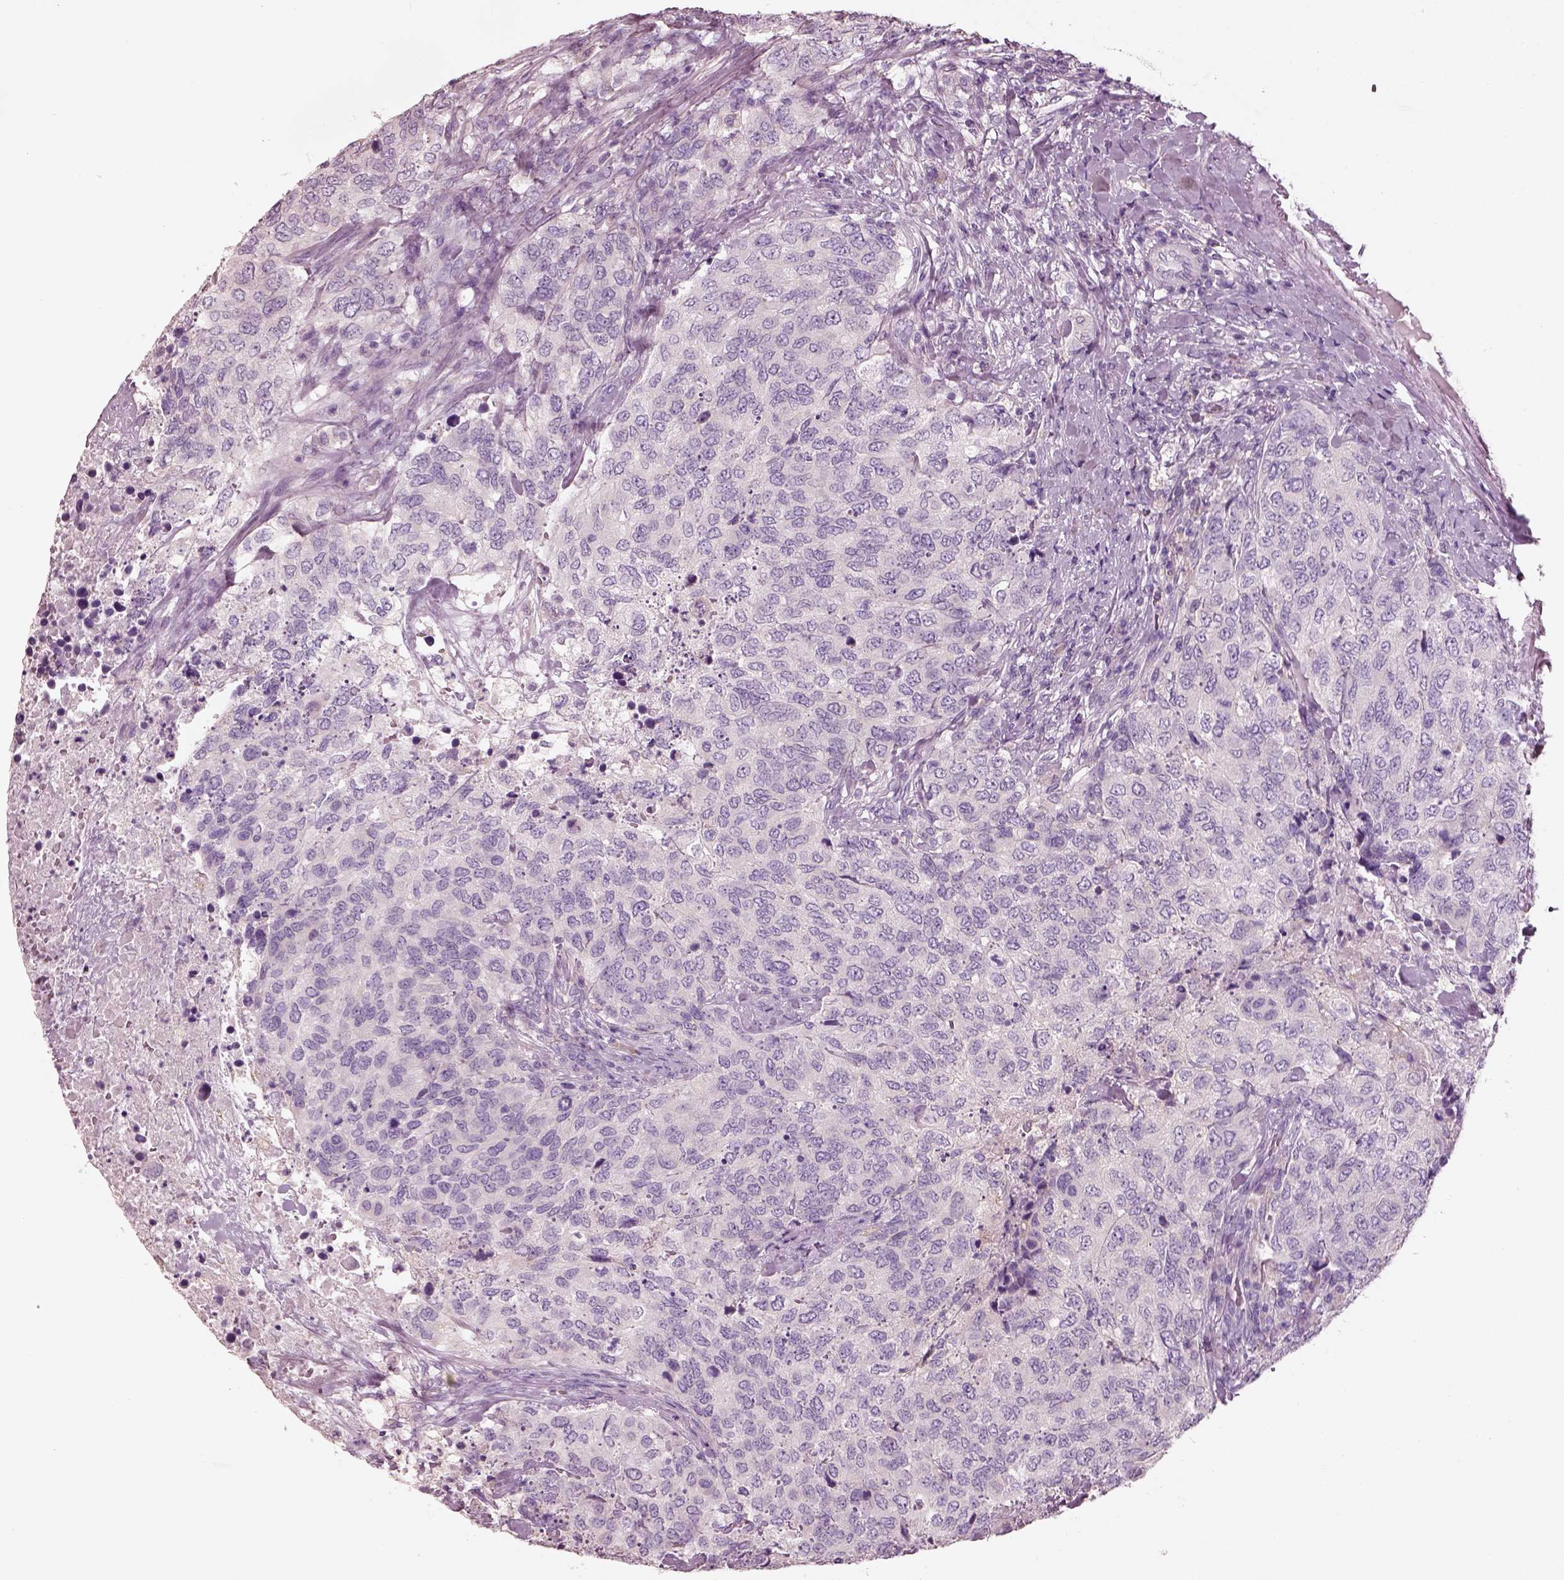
{"staining": {"intensity": "negative", "quantity": "none", "location": "none"}, "tissue": "urothelial cancer", "cell_type": "Tumor cells", "image_type": "cancer", "snomed": [{"axis": "morphology", "description": "Urothelial carcinoma, High grade"}, {"axis": "topography", "description": "Urinary bladder"}], "caption": "Immunohistochemistry (IHC) of human urothelial carcinoma (high-grade) exhibits no positivity in tumor cells.", "gene": "PNOC", "patient": {"sex": "female", "age": 78}}